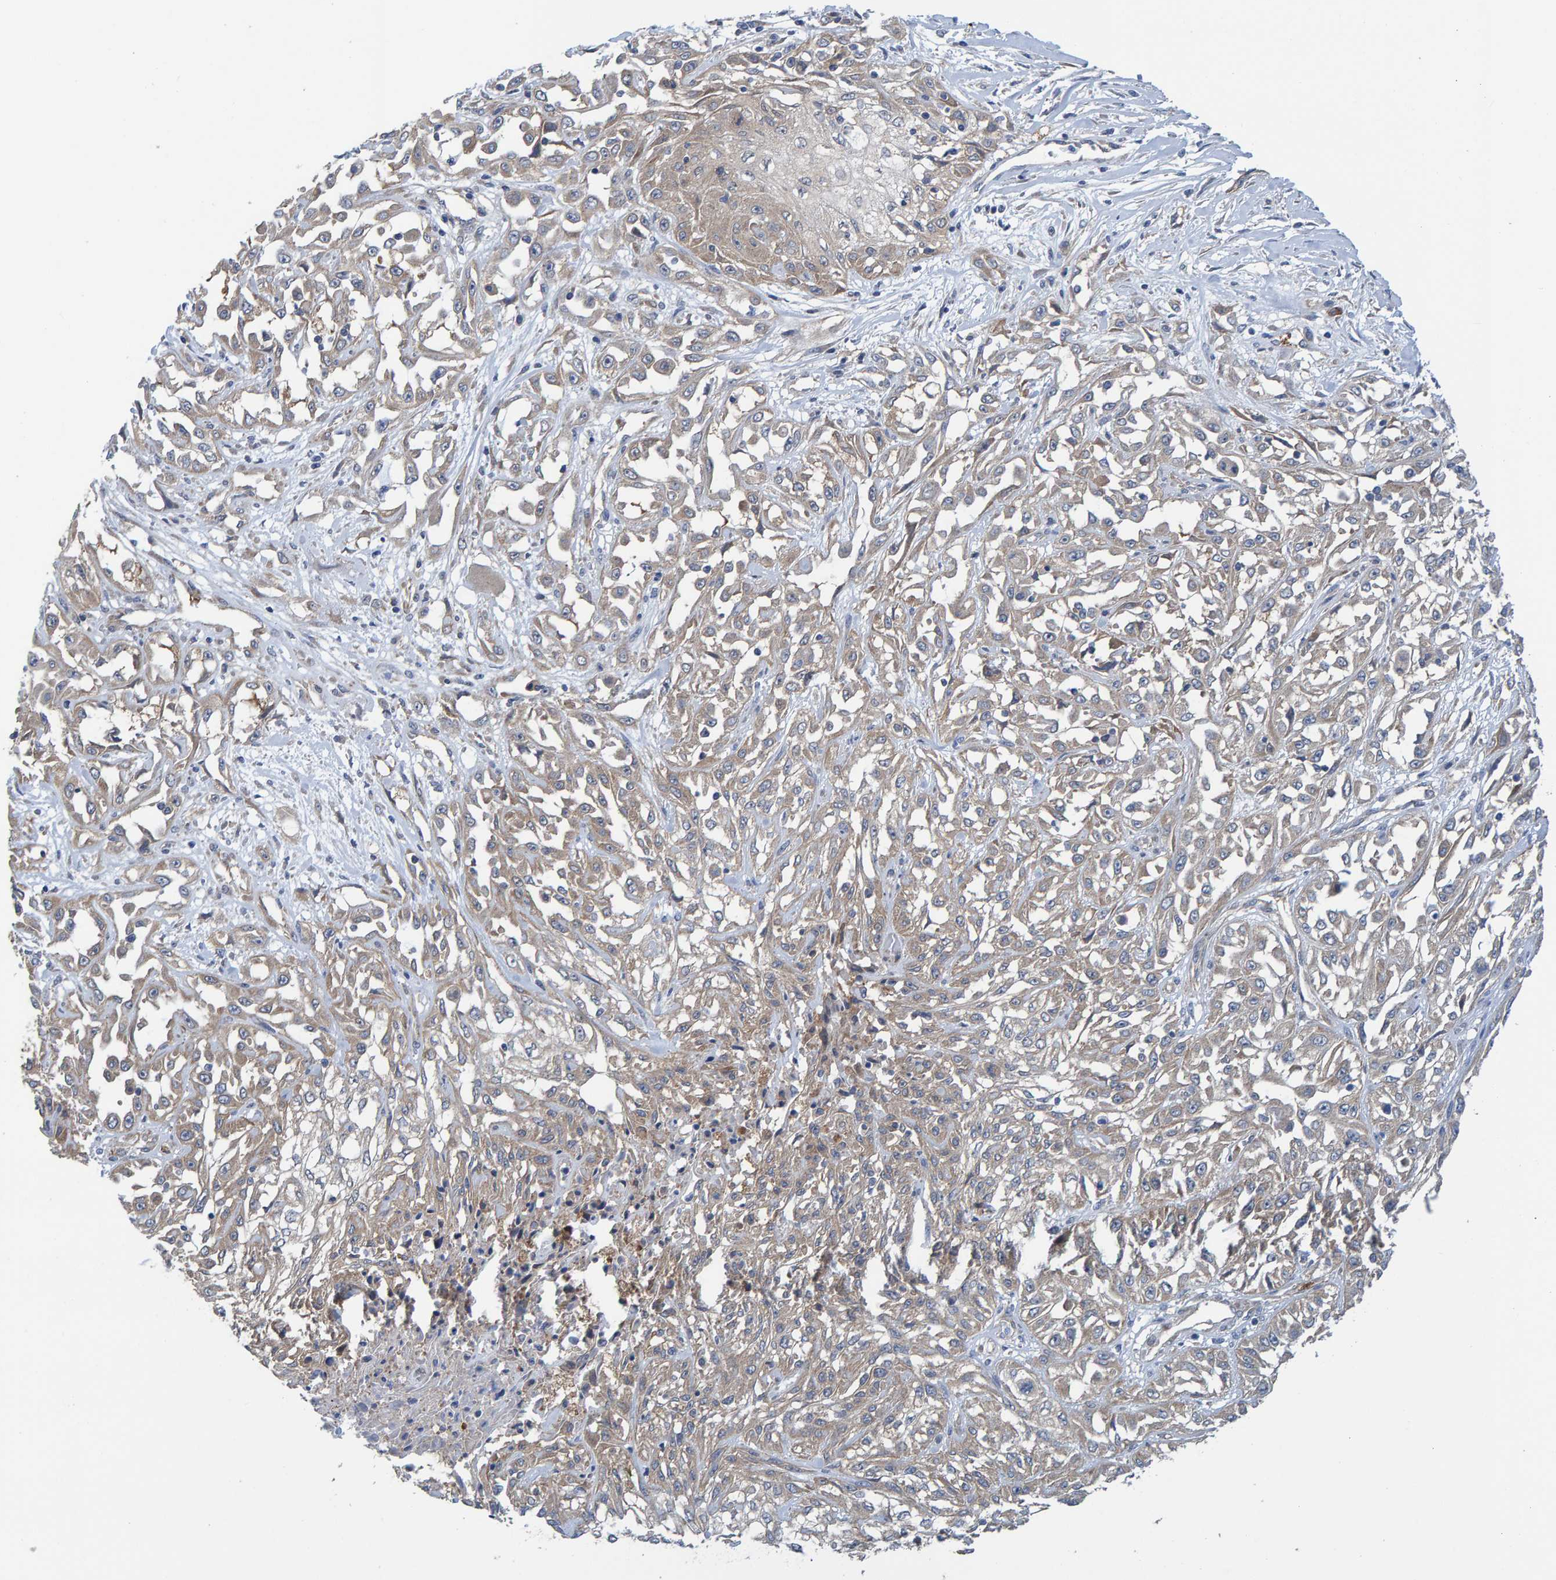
{"staining": {"intensity": "weak", "quantity": "<25%", "location": "cytoplasmic/membranous"}, "tissue": "skin cancer", "cell_type": "Tumor cells", "image_type": "cancer", "snomed": [{"axis": "morphology", "description": "Squamous cell carcinoma, NOS"}, {"axis": "morphology", "description": "Squamous cell carcinoma, metastatic, NOS"}, {"axis": "topography", "description": "Skin"}, {"axis": "topography", "description": "Lymph node"}], "caption": "High power microscopy image of an immunohistochemistry histopathology image of skin cancer (metastatic squamous cell carcinoma), revealing no significant positivity in tumor cells. Nuclei are stained in blue.", "gene": "LRSAM1", "patient": {"sex": "male", "age": 75}}